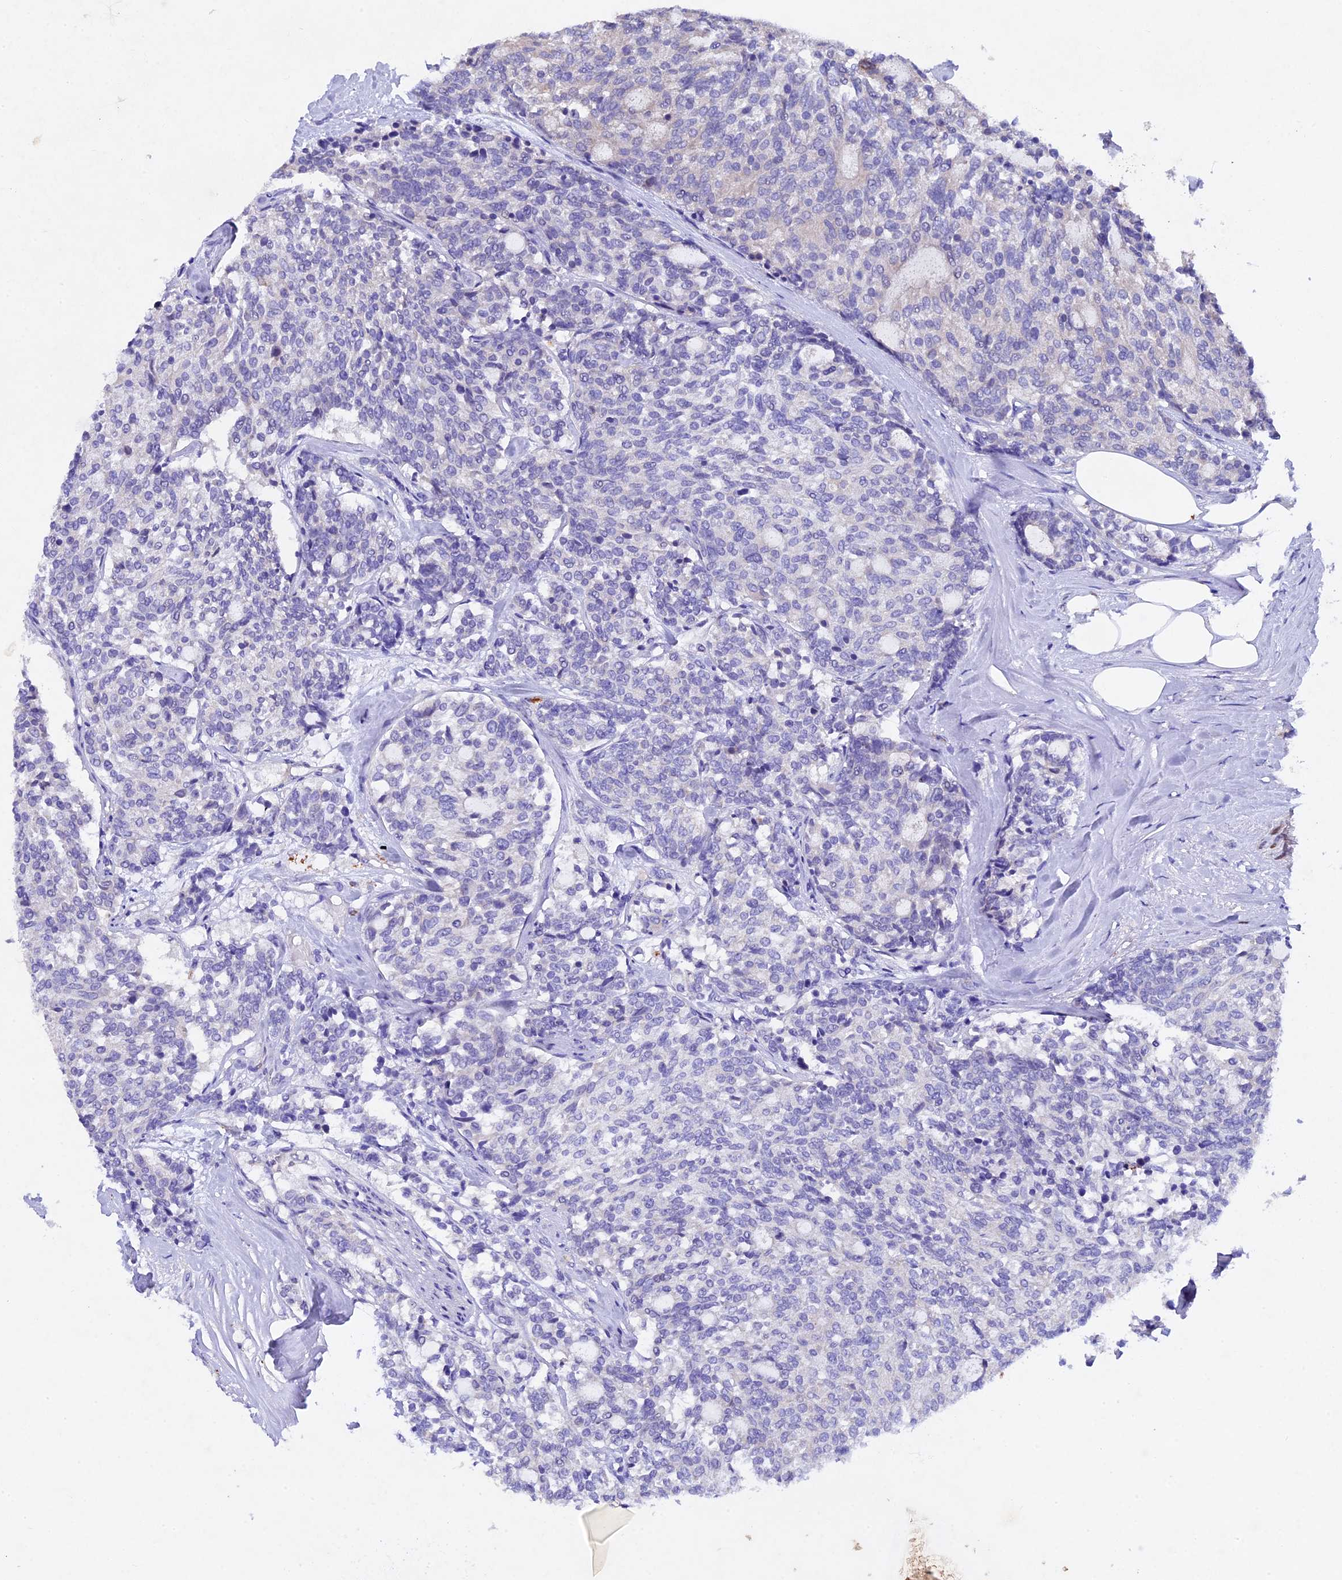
{"staining": {"intensity": "negative", "quantity": "none", "location": "none"}, "tissue": "carcinoid", "cell_type": "Tumor cells", "image_type": "cancer", "snomed": [{"axis": "morphology", "description": "Carcinoid, malignant, NOS"}, {"axis": "topography", "description": "Pancreas"}], "caption": "Immunohistochemistry of malignant carcinoid shows no staining in tumor cells.", "gene": "TGDS", "patient": {"sex": "female", "age": 54}}